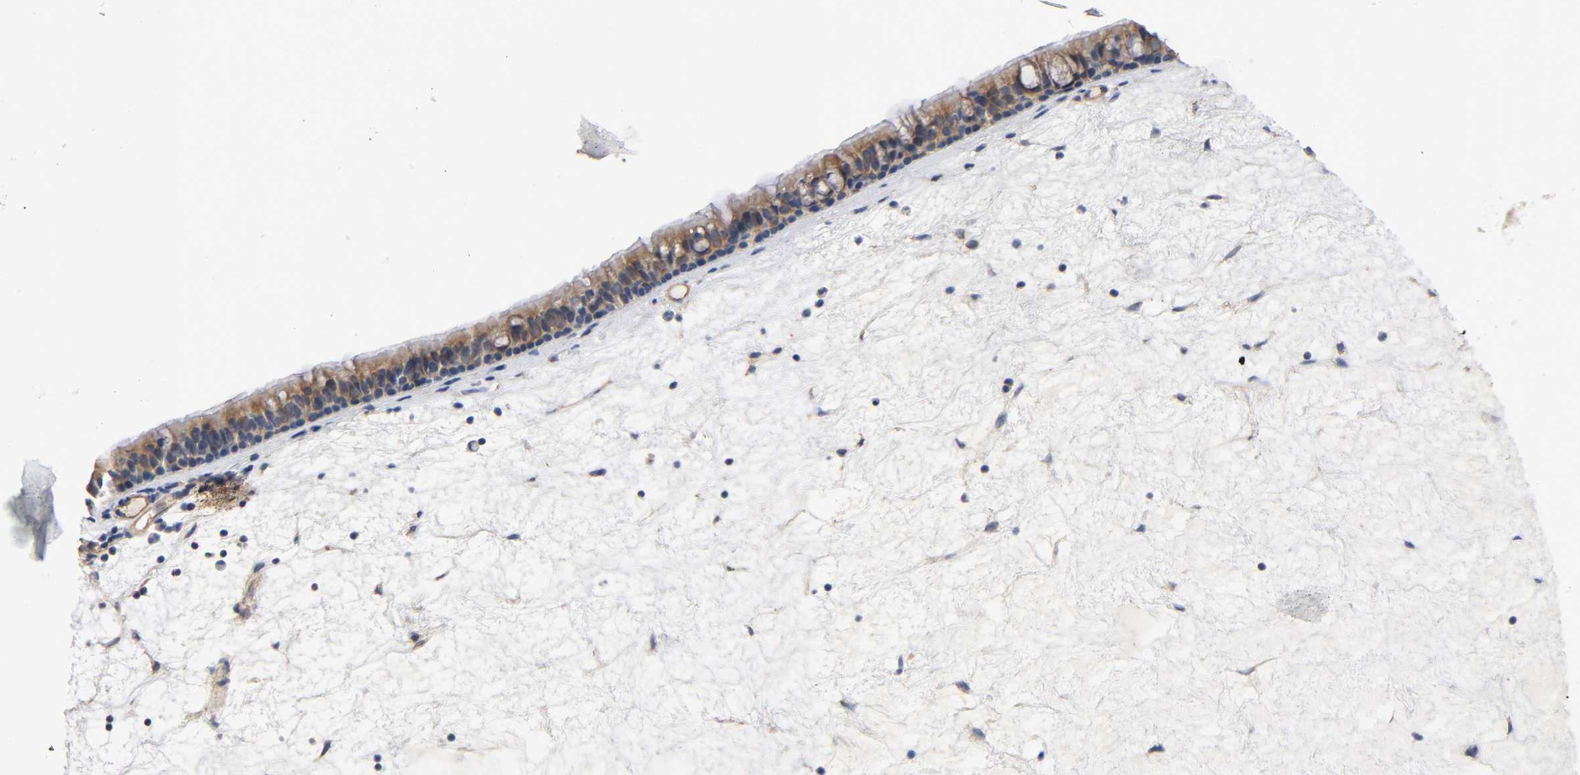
{"staining": {"intensity": "moderate", "quantity": ">75%", "location": "cytoplasmic/membranous"}, "tissue": "nasopharynx", "cell_type": "Respiratory epithelial cells", "image_type": "normal", "snomed": [{"axis": "morphology", "description": "Normal tissue, NOS"}, {"axis": "topography", "description": "Nasopharynx"}], "caption": "Nasopharynx stained for a protein demonstrates moderate cytoplasmic/membranous positivity in respiratory epithelial cells.", "gene": "MARS1", "patient": {"sex": "female", "age": 78}}